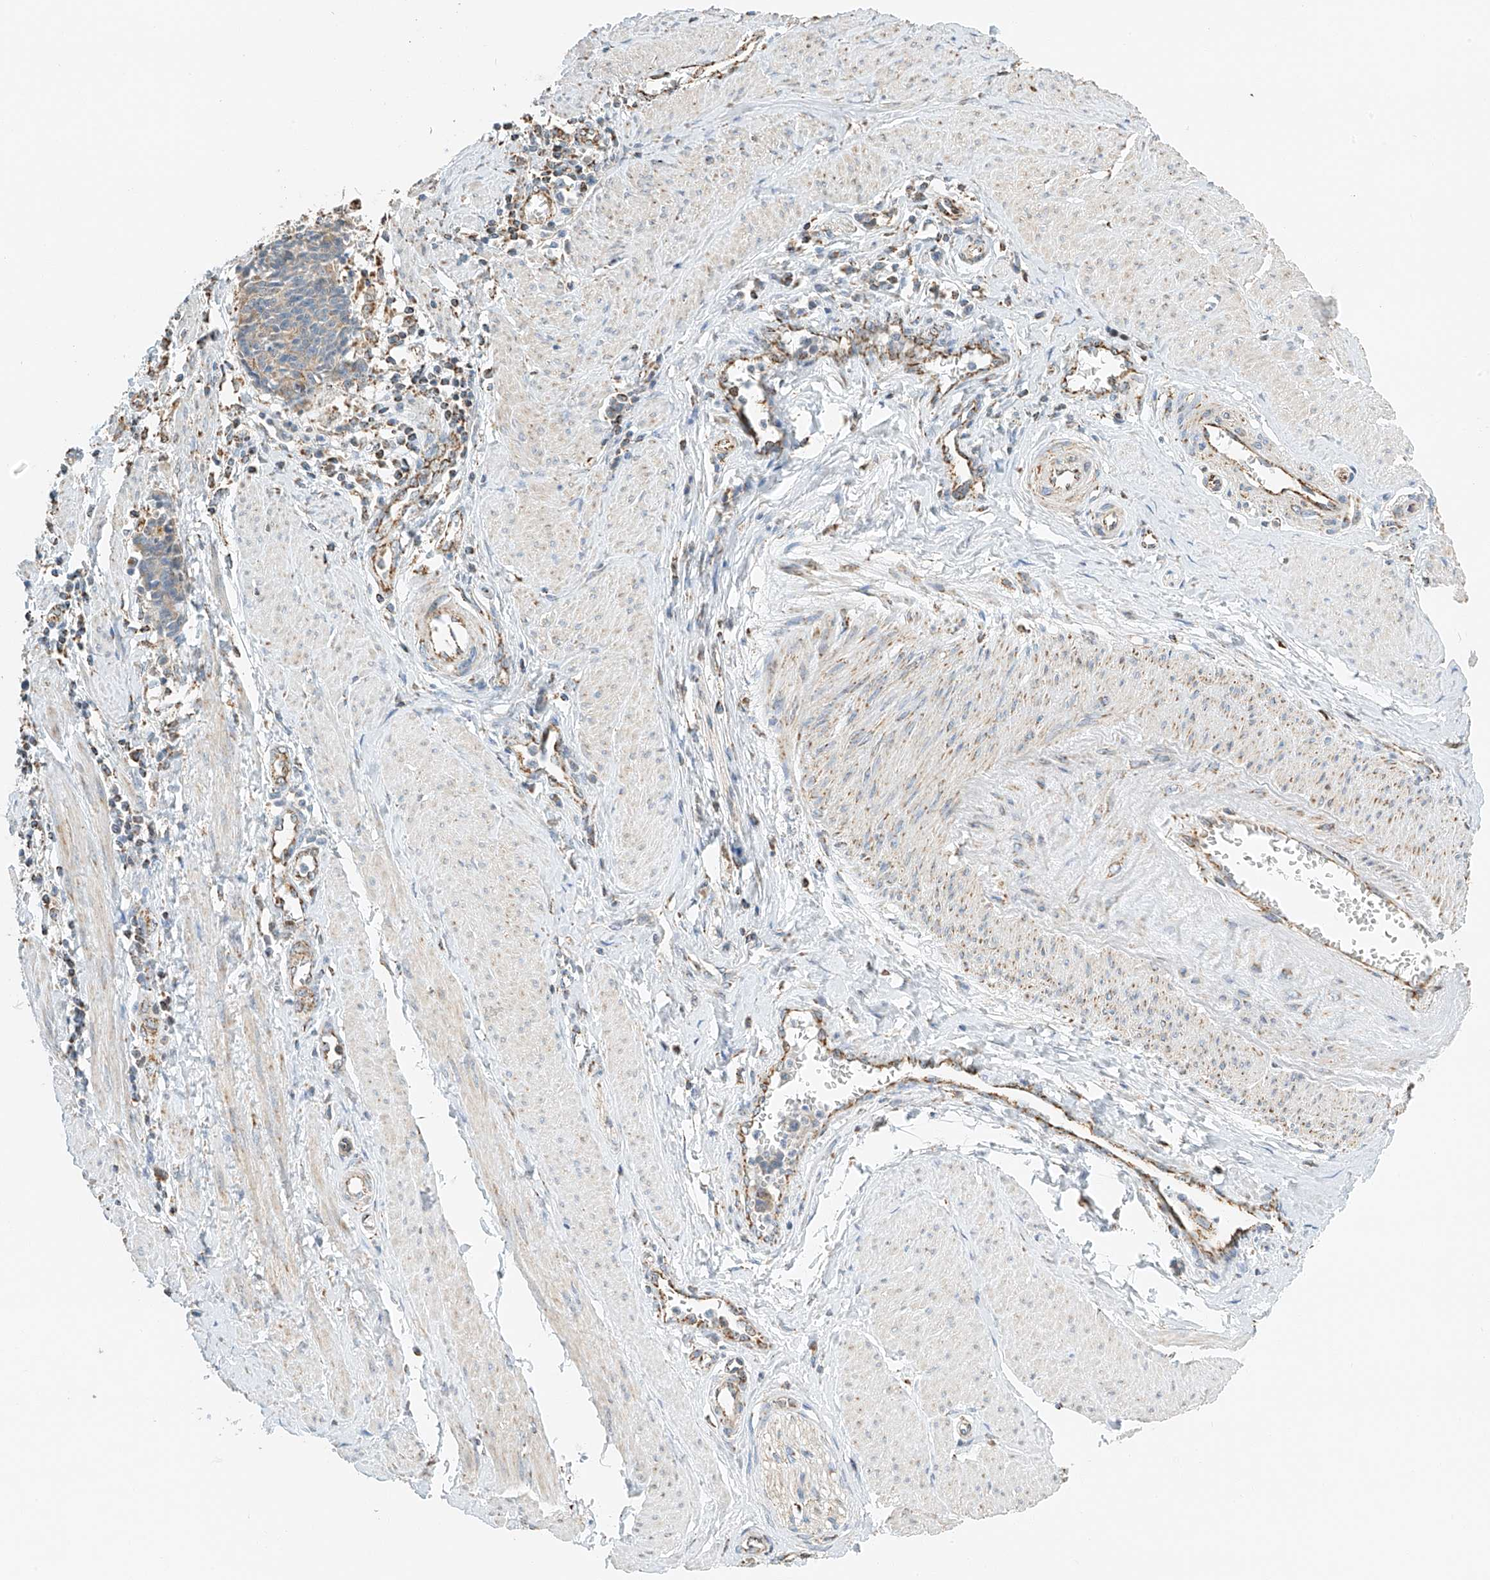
{"staining": {"intensity": "negative", "quantity": "none", "location": "none"}, "tissue": "cervical cancer", "cell_type": "Tumor cells", "image_type": "cancer", "snomed": [{"axis": "morphology", "description": "Normal tissue, NOS"}, {"axis": "morphology", "description": "Squamous cell carcinoma, NOS"}, {"axis": "topography", "description": "Cervix"}], "caption": "The photomicrograph reveals no staining of tumor cells in cervical cancer (squamous cell carcinoma).", "gene": "YIPF7", "patient": {"sex": "female", "age": 35}}